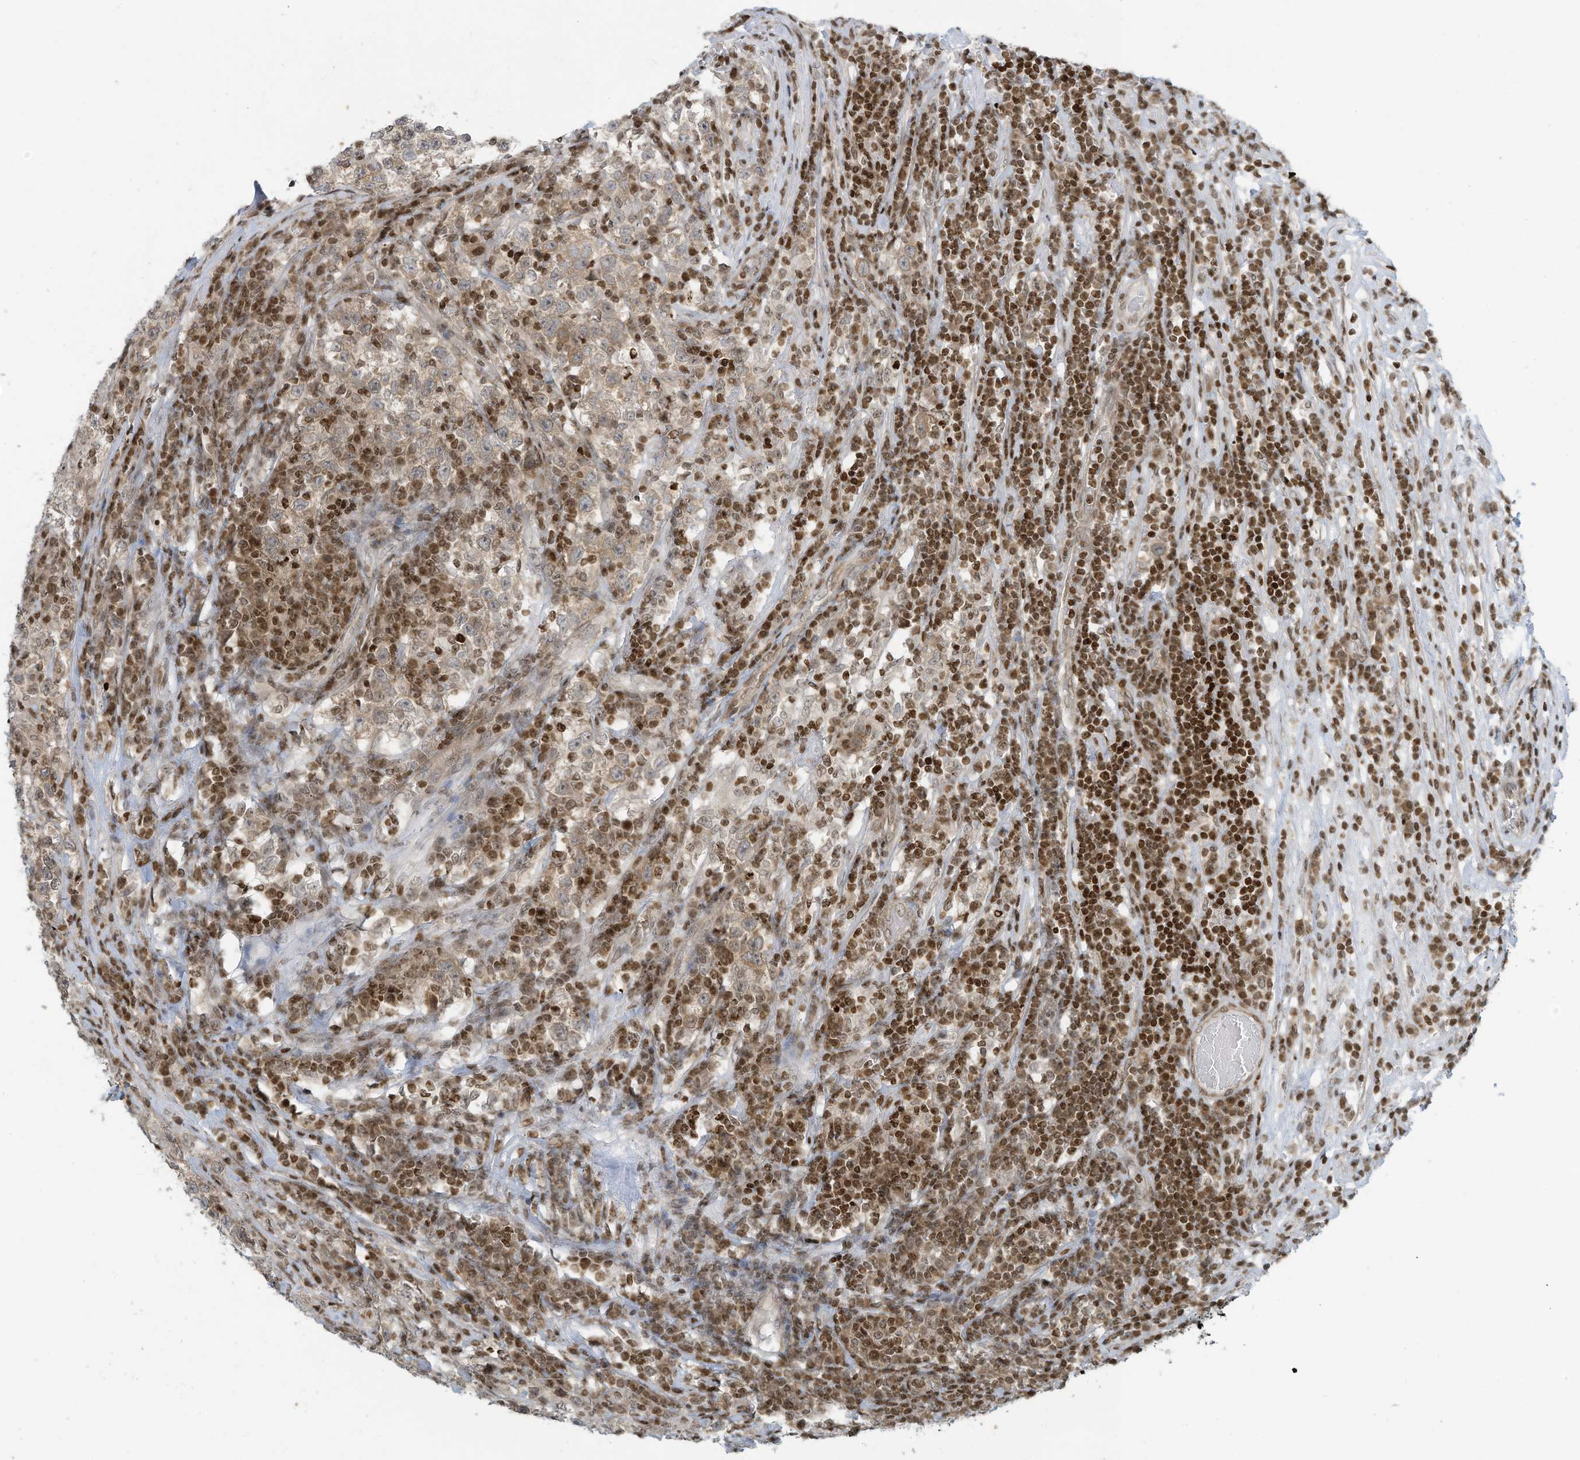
{"staining": {"intensity": "weak", "quantity": "25%-75%", "location": "cytoplasmic/membranous"}, "tissue": "testis cancer", "cell_type": "Tumor cells", "image_type": "cancer", "snomed": [{"axis": "morphology", "description": "Normal tissue, NOS"}, {"axis": "morphology", "description": "Seminoma, NOS"}, {"axis": "topography", "description": "Testis"}], "caption": "DAB immunohistochemical staining of testis cancer reveals weak cytoplasmic/membranous protein staining in approximately 25%-75% of tumor cells.", "gene": "ADI1", "patient": {"sex": "male", "age": 43}}